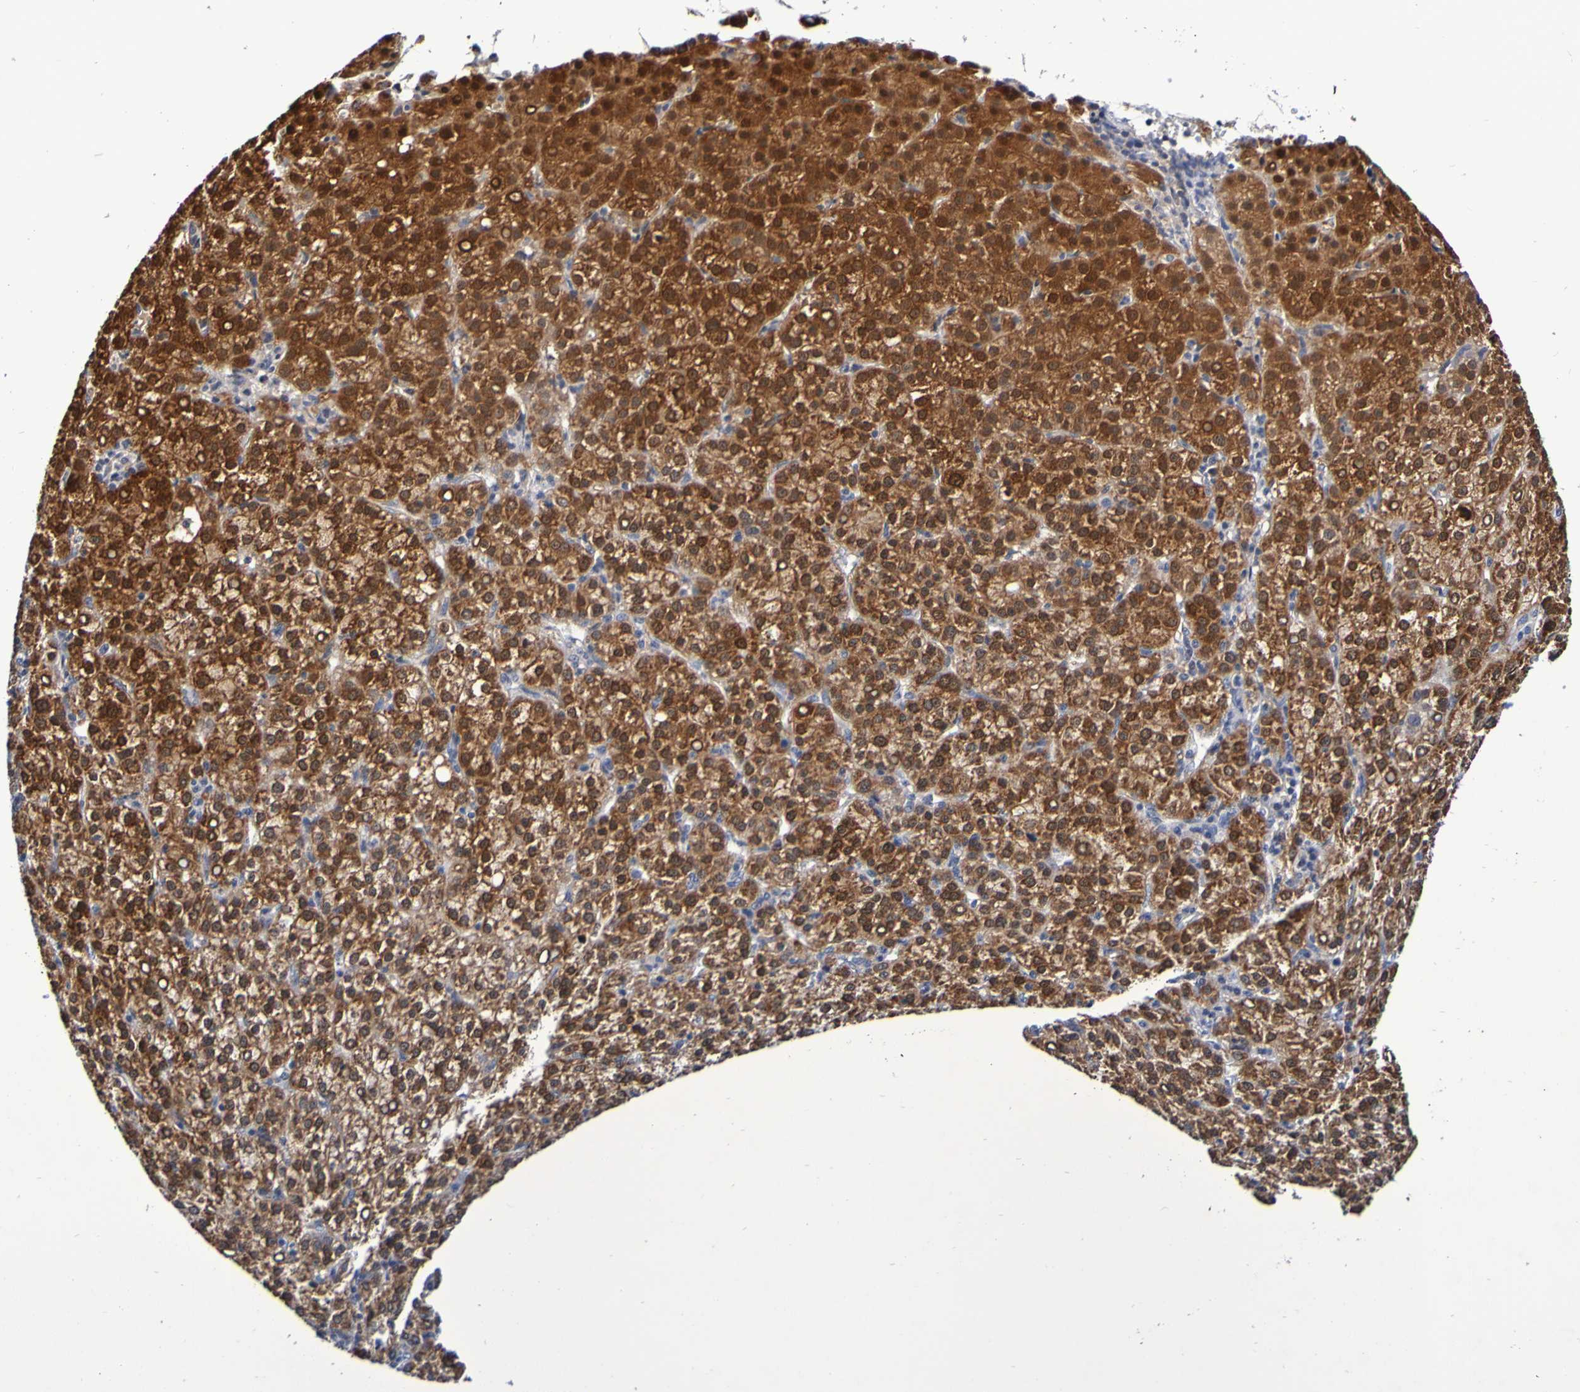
{"staining": {"intensity": "strong", "quantity": ">75%", "location": "cytoplasmic/membranous"}, "tissue": "liver cancer", "cell_type": "Tumor cells", "image_type": "cancer", "snomed": [{"axis": "morphology", "description": "Carcinoma, Hepatocellular, NOS"}, {"axis": "topography", "description": "Liver"}], "caption": "A micrograph showing strong cytoplasmic/membranous expression in approximately >75% of tumor cells in liver hepatocellular carcinoma, as visualized by brown immunohistochemical staining.", "gene": "PTP4A2", "patient": {"sex": "female", "age": 58}}